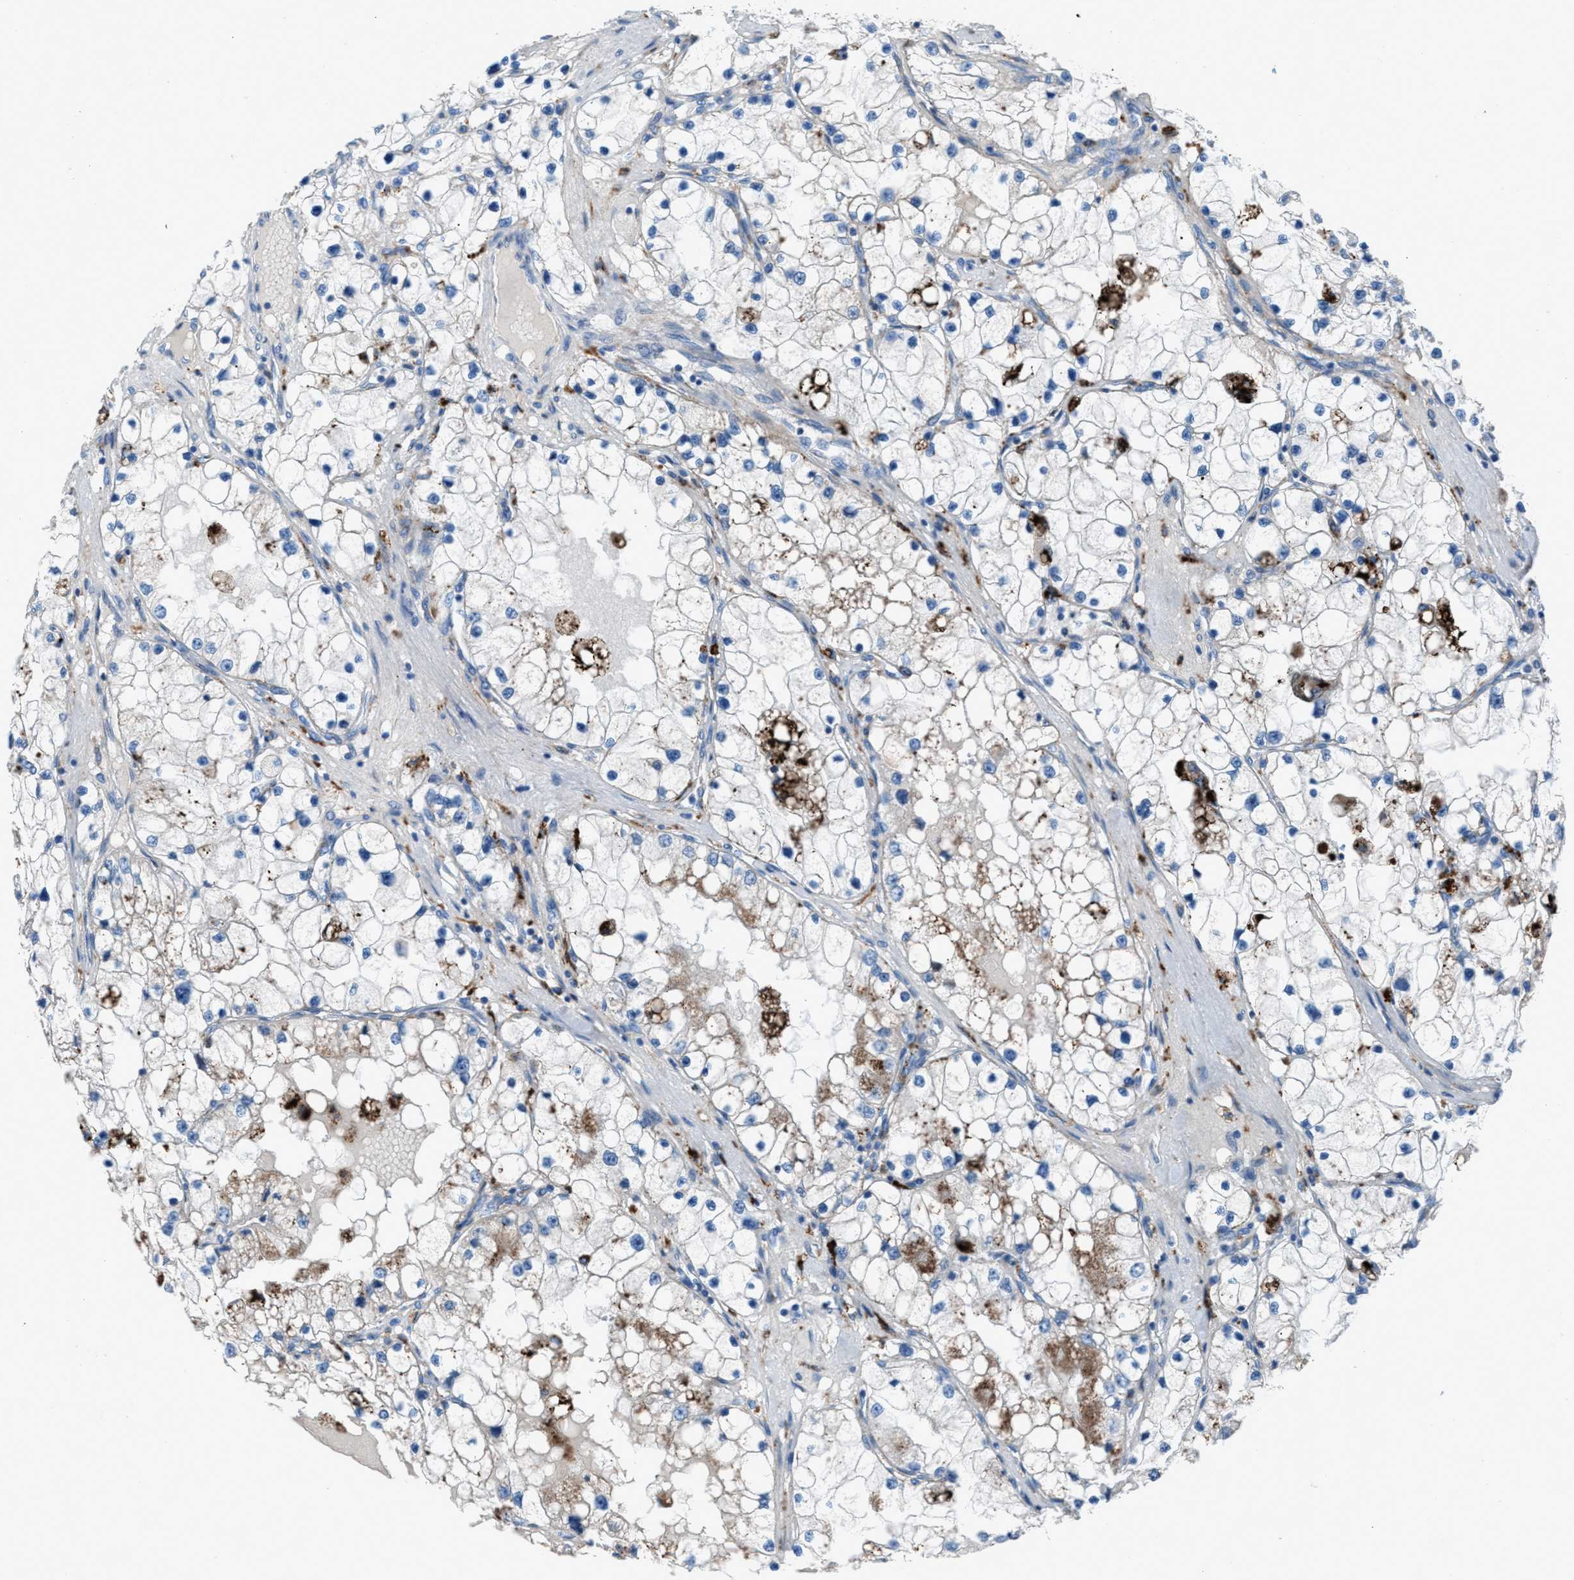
{"staining": {"intensity": "moderate", "quantity": "<25%", "location": "cytoplasmic/membranous"}, "tissue": "renal cancer", "cell_type": "Tumor cells", "image_type": "cancer", "snomed": [{"axis": "morphology", "description": "Adenocarcinoma, NOS"}, {"axis": "topography", "description": "Kidney"}], "caption": "Renal adenocarcinoma stained with DAB IHC shows low levels of moderate cytoplasmic/membranous positivity in about <25% of tumor cells. The staining was performed using DAB (3,3'-diaminobenzidine) to visualize the protein expression in brown, while the nuclei were stained in blue with hematoxylin (Magnification: 20x).", "gene": "CD1B", "patient": {"sex": "male", "age": 68}}